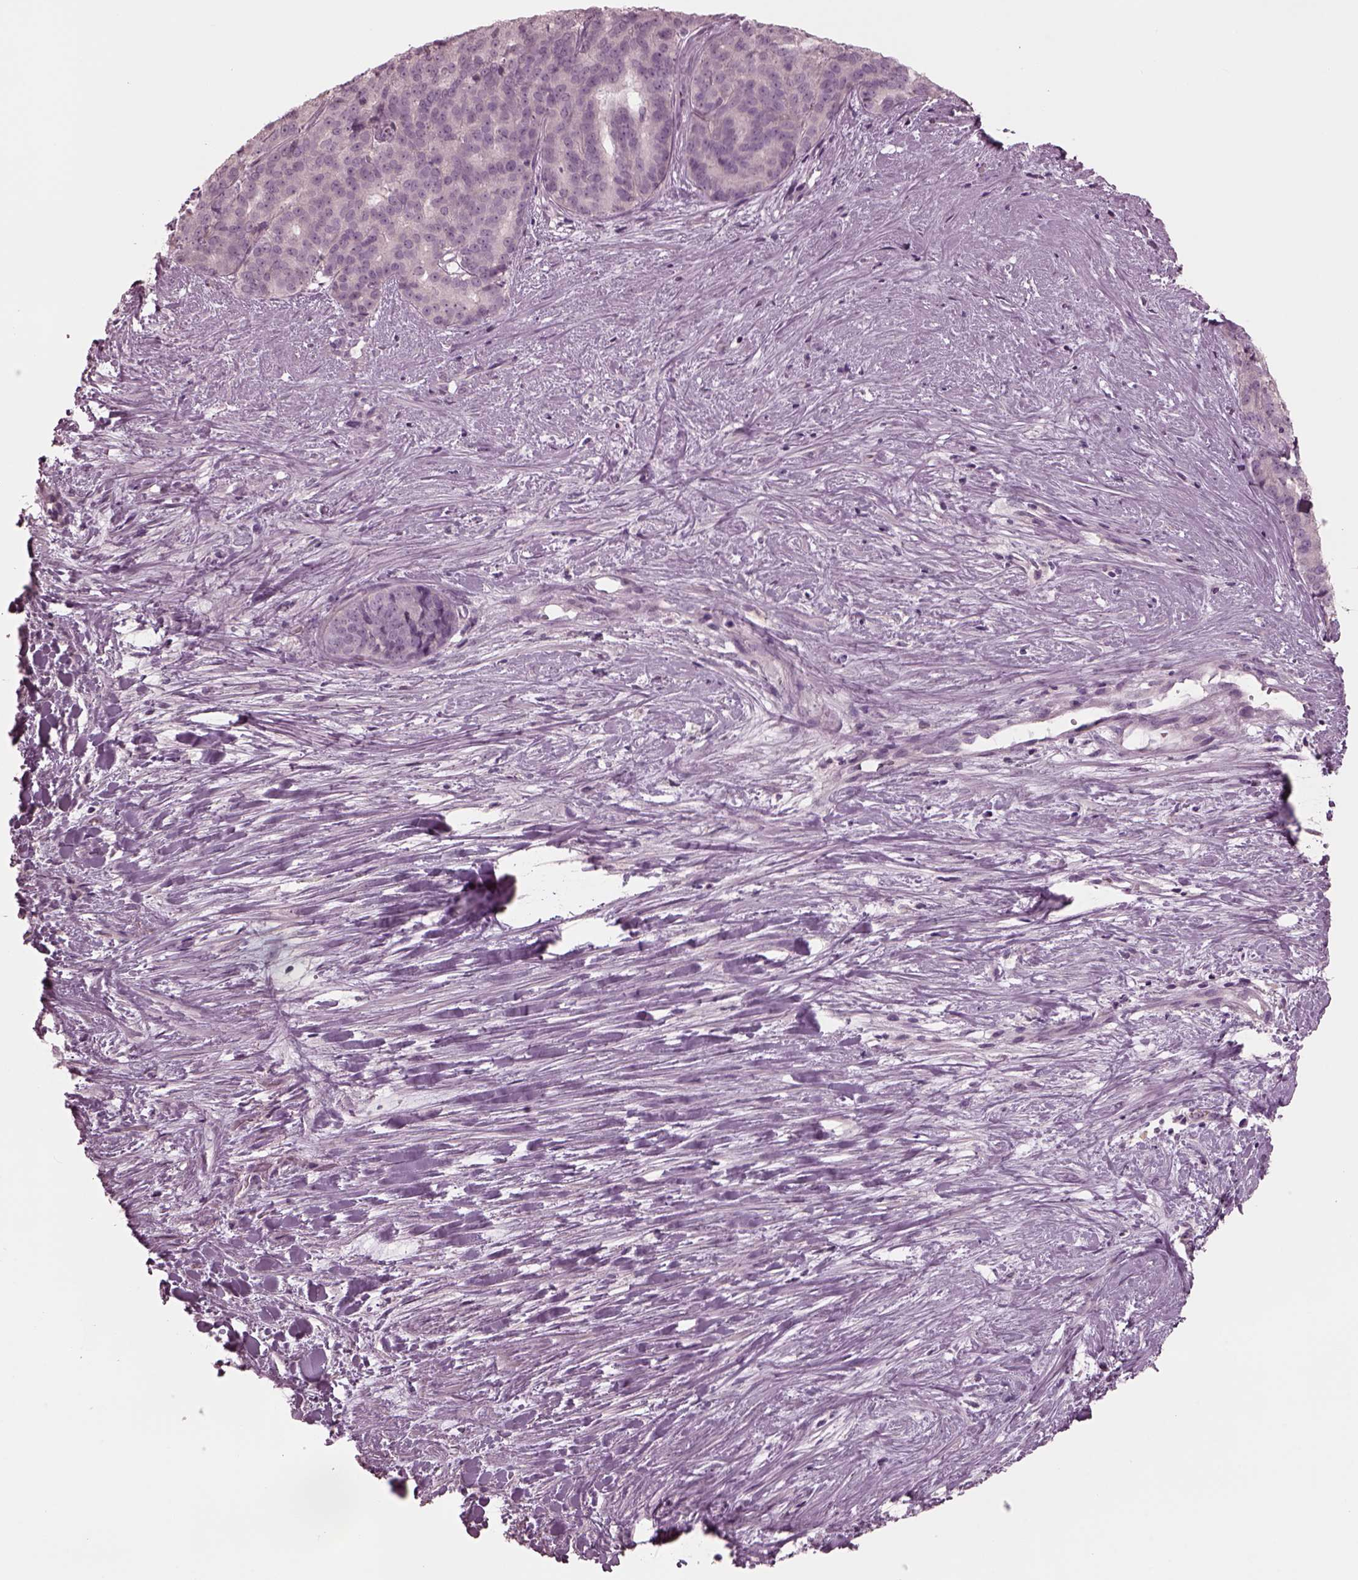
{"staining": {"intensity": "negative", "quantity": "none", "location": "none"}, "tissue": "liver cancer", "cell_type": "Tumor cells", "image_type": "cancer", "snomed": [{"axis": "morphology", "description": "Cholangiocarcinoma"}, {"axis": "topography", "description": "Liver"}], "caption": "This is a photomicrograph of immunohistochemistry (IHC) staining of liver cholangiocarcinoma, which shows no positivity in tumor cells. (DAB IHC with hematoxylin counter stain).", "gene": "YY2", "patient": {"sex": "female", "age": 47}}